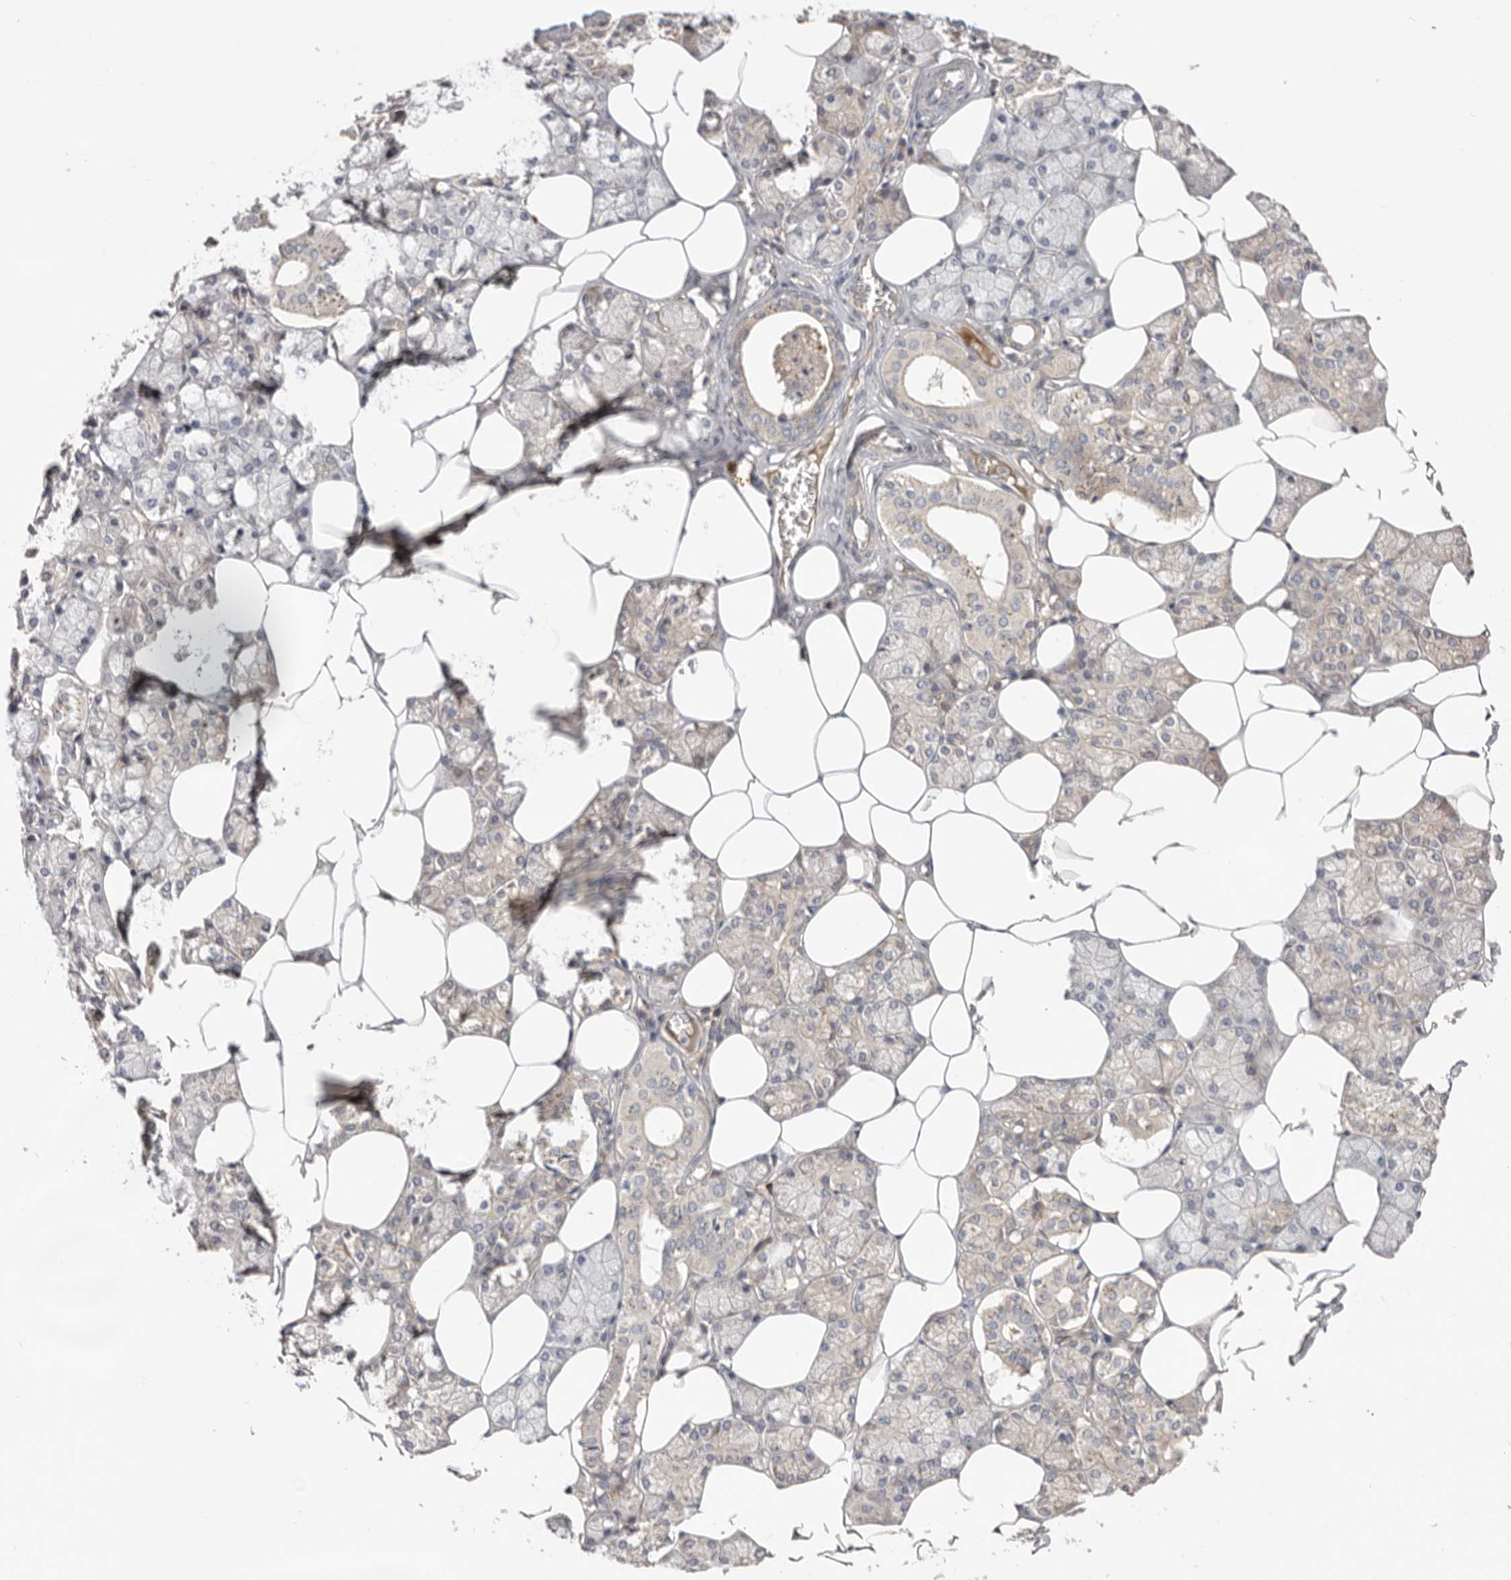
{"staining": {"intensity": "moderate", "quantity": "<25%", "location": "cytoplasmic/membranous"}, "tissue": "salivary gland", "cell_type": "Glandular cells", "image_type": "normal", "snomed": [{"axis": "morphology", "description": "Normal tissue, NOS"}, {"axis": "topography", "description": "Salivary gland"}], "caption": "IHC of benign human salivary gland exhibits low levels of moderate cytoplasmic/membranous positivity in approximately <25% of glandular cells. (IHC, brightfield microscopy, high magnification).", "gene": "DOP1A", "patient": {"sex": "male", "age": 62}}